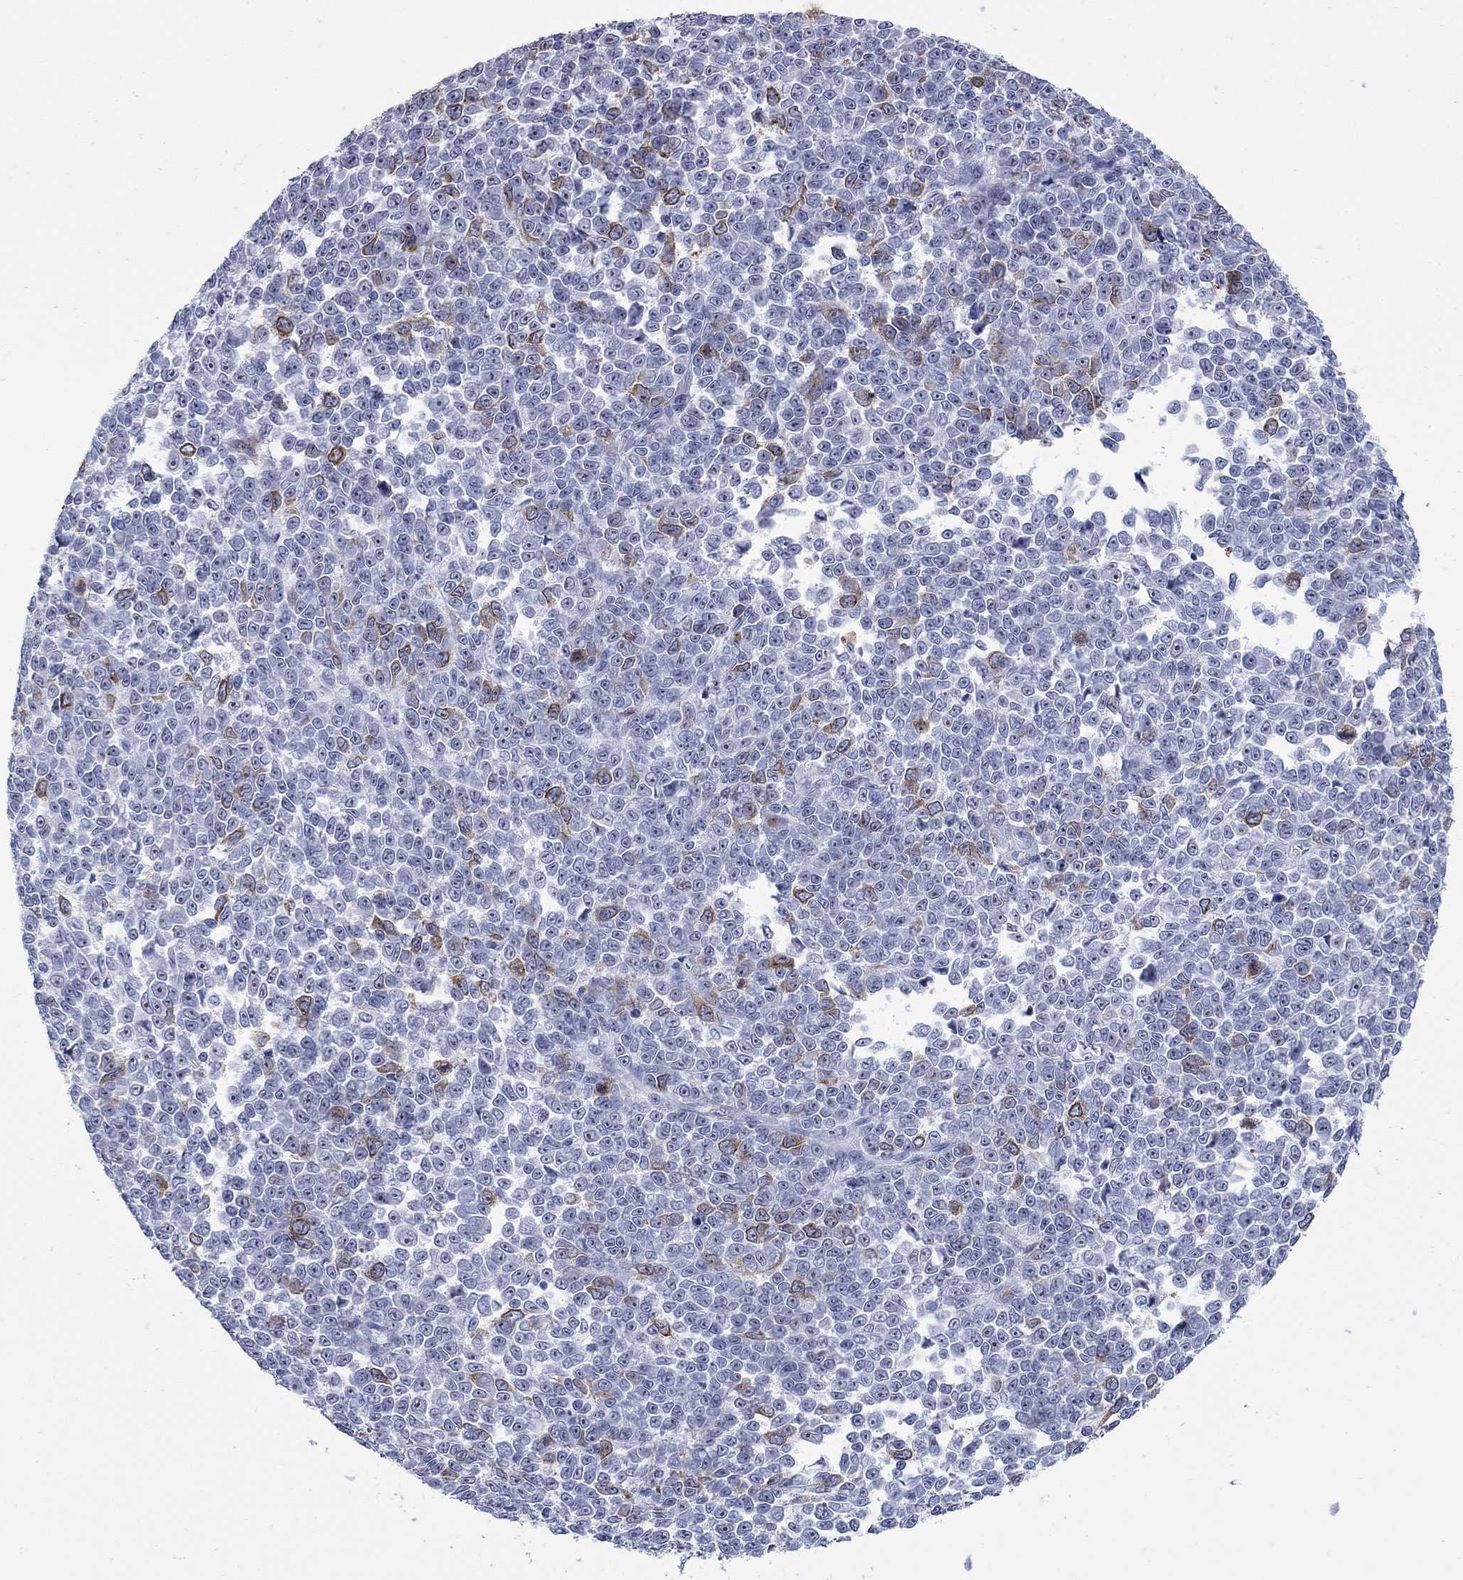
{"staining": {"intensity": "strong", "quantity": "<25%", "location": "cytoplasmic/membranous"}, "tissue": "melanoma", "cell_type": "Tumor cells", "image_type": "cancer", "snomed": [{"axis": "morphology", "description": "Malignant melanoma, NOS"}, {"axis": "topography", "description": "Skin"}], "caption": "DAB immunohistochemical staining of malignant melanoma exhibits strong cytoplasmic/membranous protein staining in about <25% of tumor cells.", "gene": "TACC3", "patient": {"sex": "female", "age": 95}}